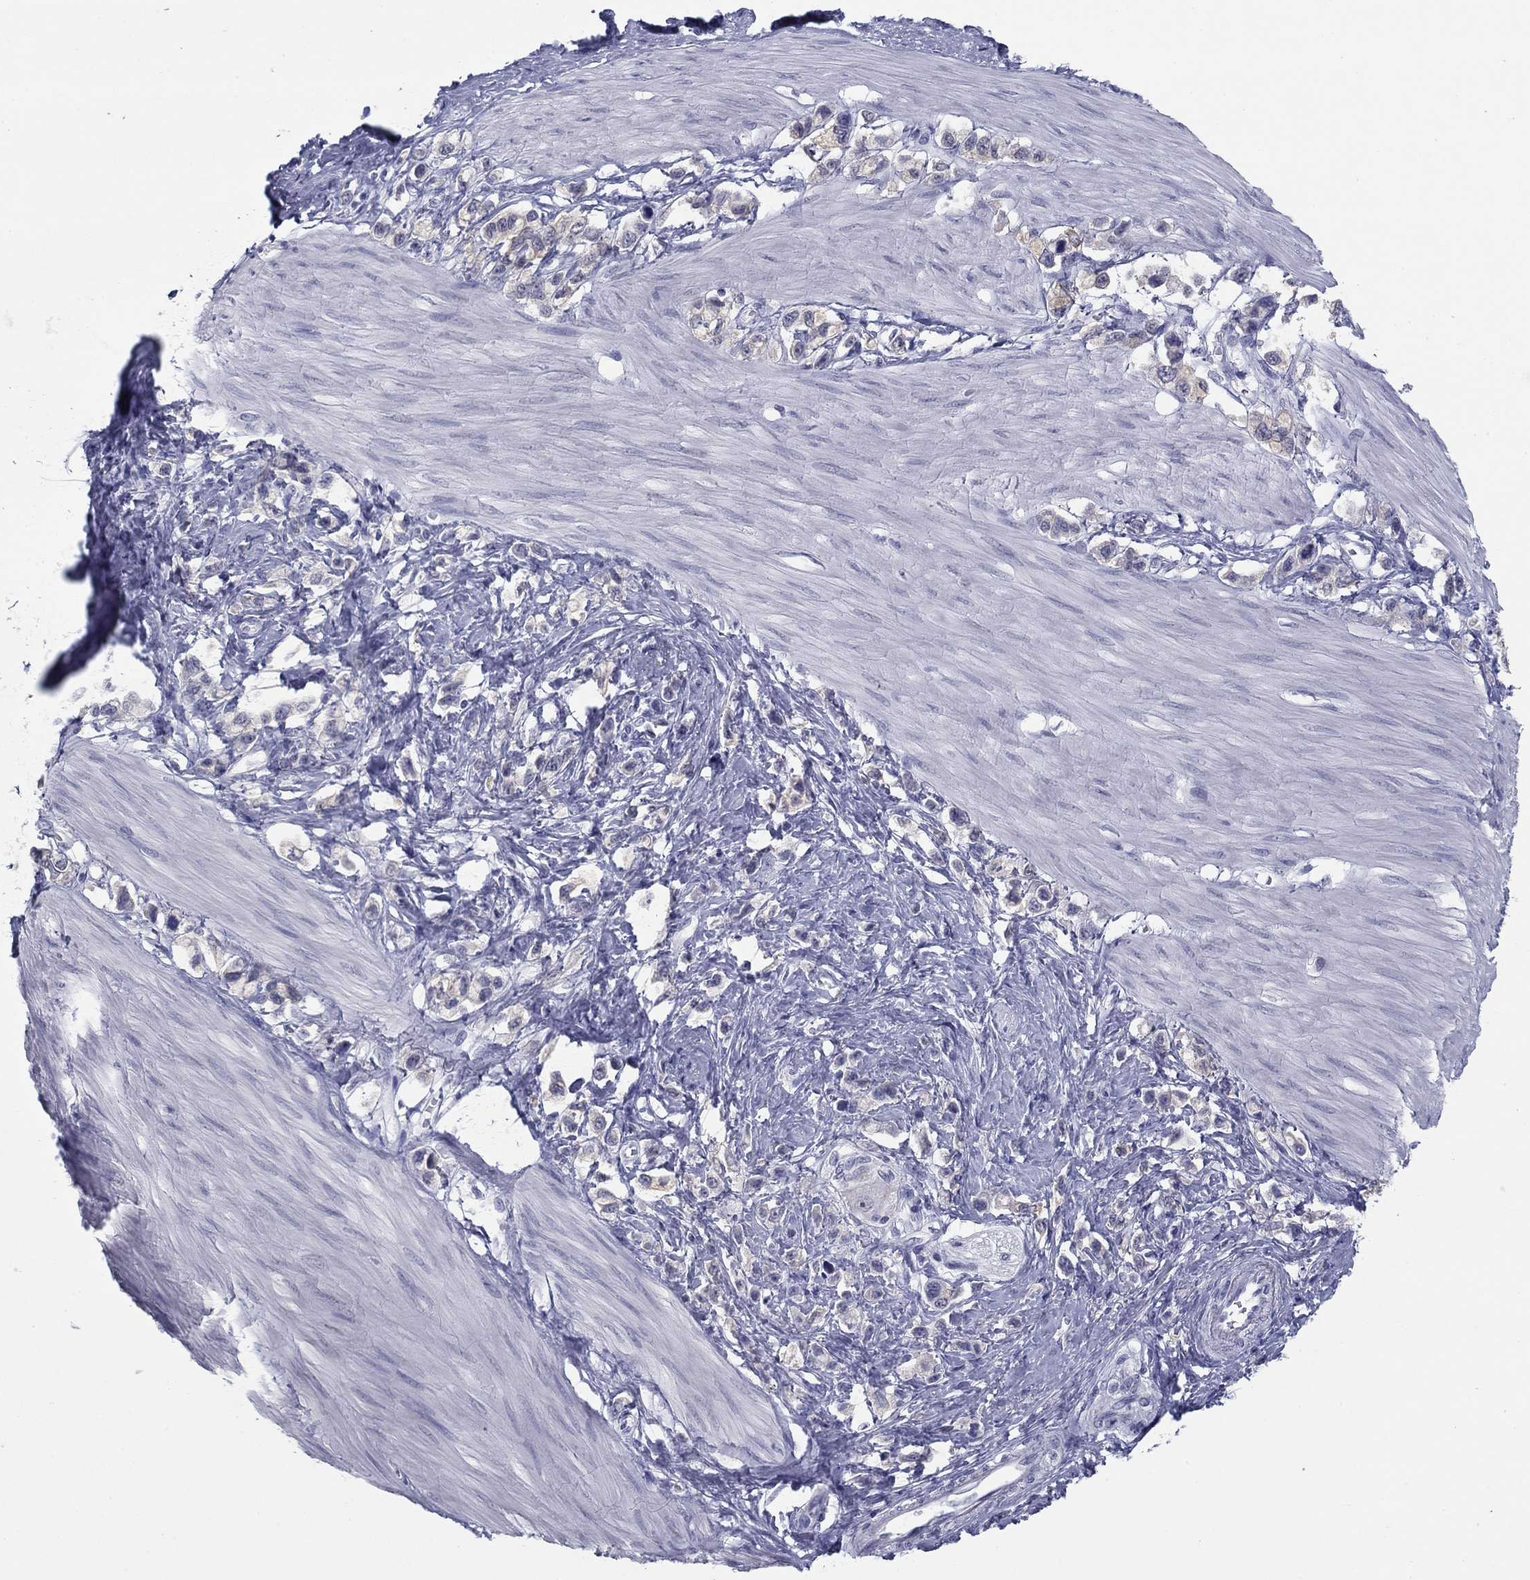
{"staining": {"intensity": "negative", "quantity": "none", "location": "none"}, "tissue": "stomach cancer", "cell_type": "Tumor cells", "image_type": "cancer", "snomed": [{"axis": "morphology", "description": "Normal tissue, NOS"}, {"axis": "morphology", "description": "Adenocarcinoma, NOS"}, {"axis": "morphology", "description": "Adenocarcinoma, High grade"}, {"axis": "topography", "description": "Stomach, upper"}, {"axis": "topography", "description": "Stomach"}], "caption": "DAB (3,3'-diaminobenzidine) immunohistochemical staining of stomach cancer reveals no significant expression in tumor cells. The staining was performed using DAB to visualize the protein expression in brown, while the nuclei were stained in blue with hematoxylin (Magnification: 20x).", "gene": "KRT75", "patient": {"sex": "female", "age": 65}}